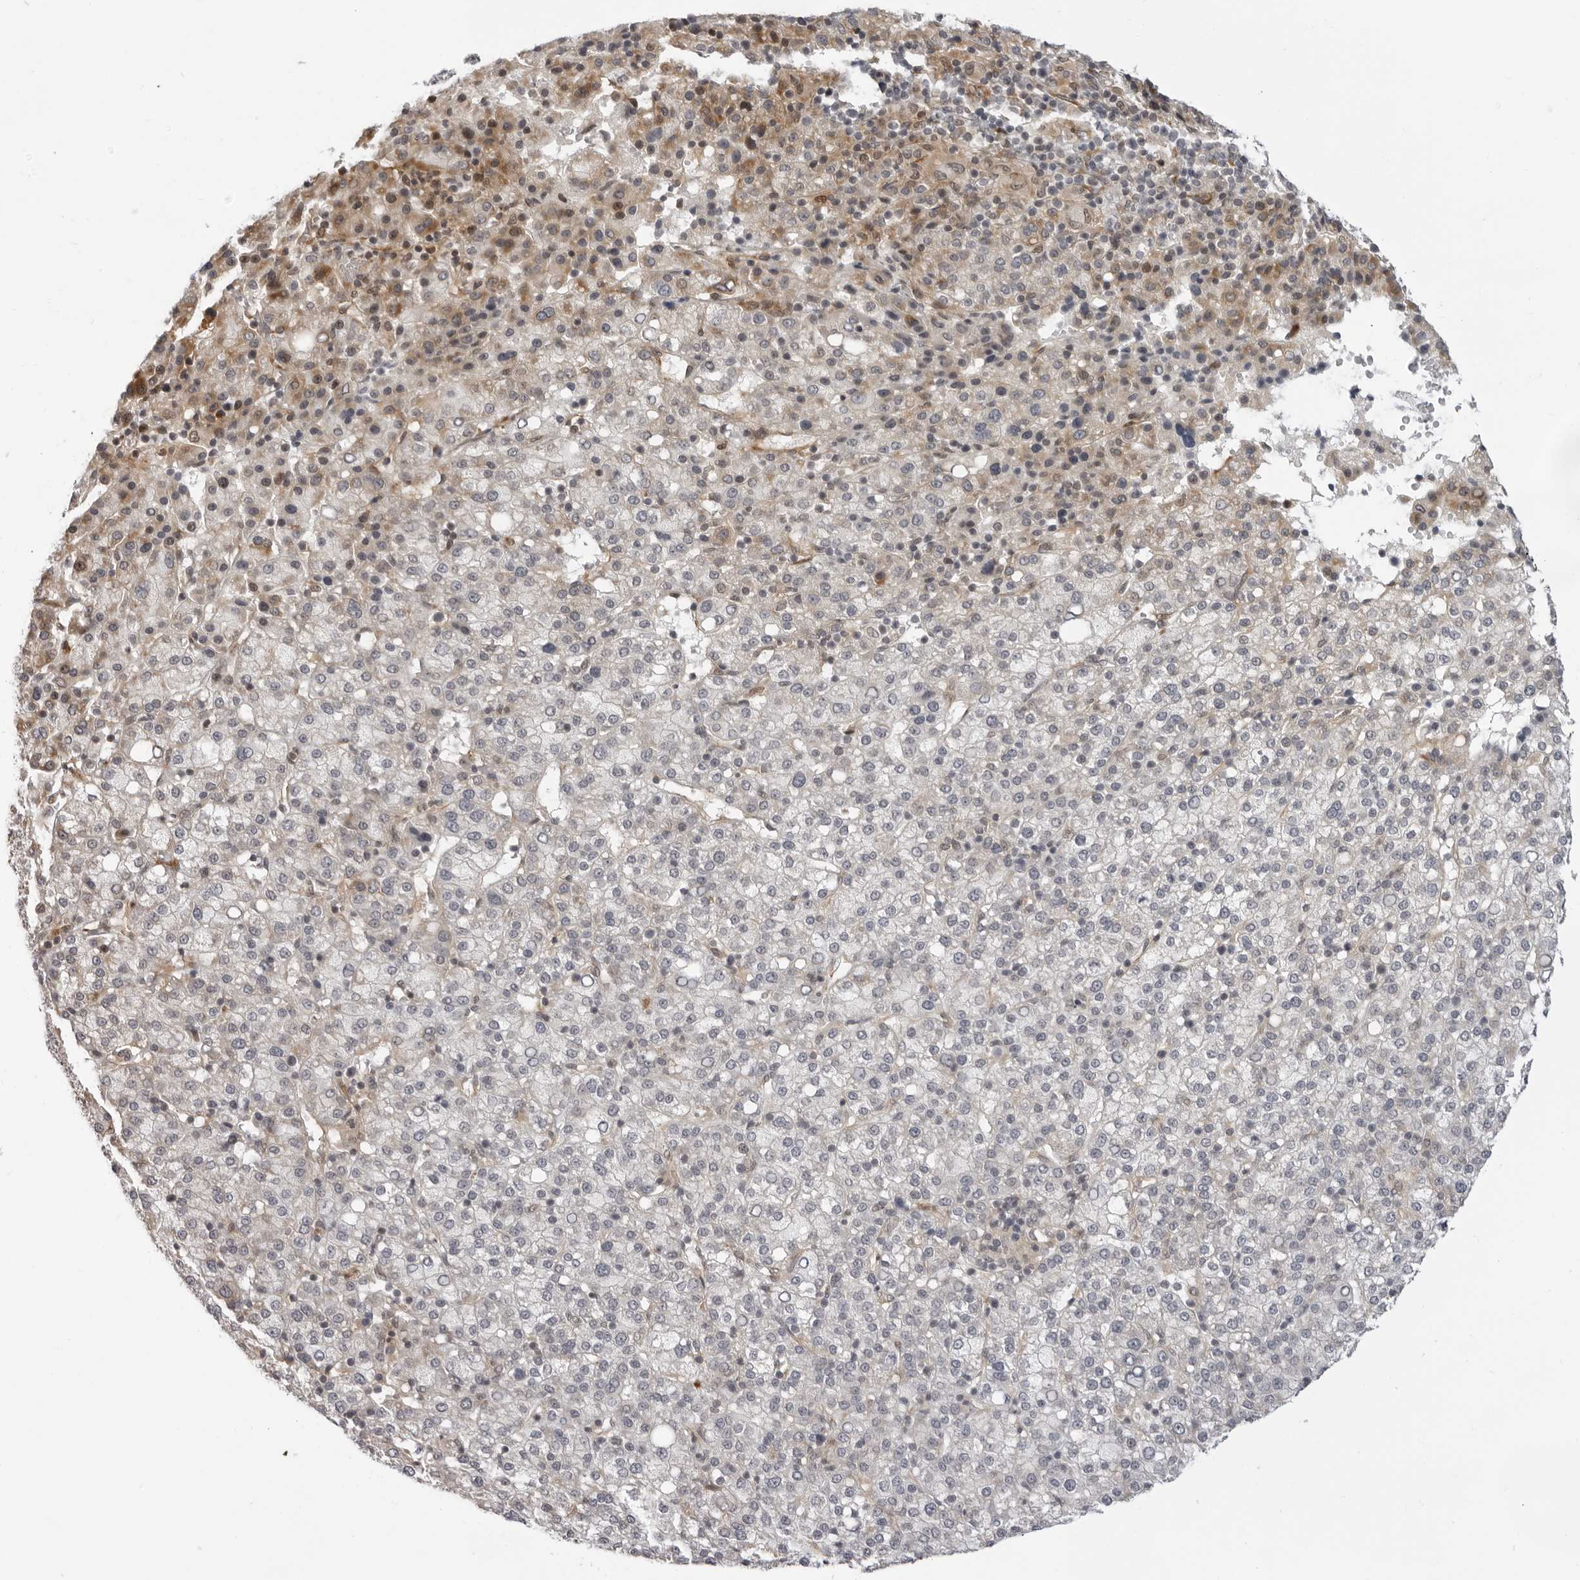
{"staining": {"intensity": "moderate", "quantity": "<25%", "location": "cytoplasmic/membranous"}, "tissue": "liver cancer", "cell_type": "Tumor cells", "image_type": "cancer", "snomed": [{"axis": "morphology", "description": "Carcinoma, Hepatocellular, NOS"}, {"axis": "topography", "description": "Liver"}], "caption": "Approximately <25% of tumor cells in human liver cancer reveal moderate cytoplasmic/membranous protein positivity as visualized by brown immunohistochemical staining.", "gene": "SRGAP2", "patient": {"sex": "female", "age": 58}}